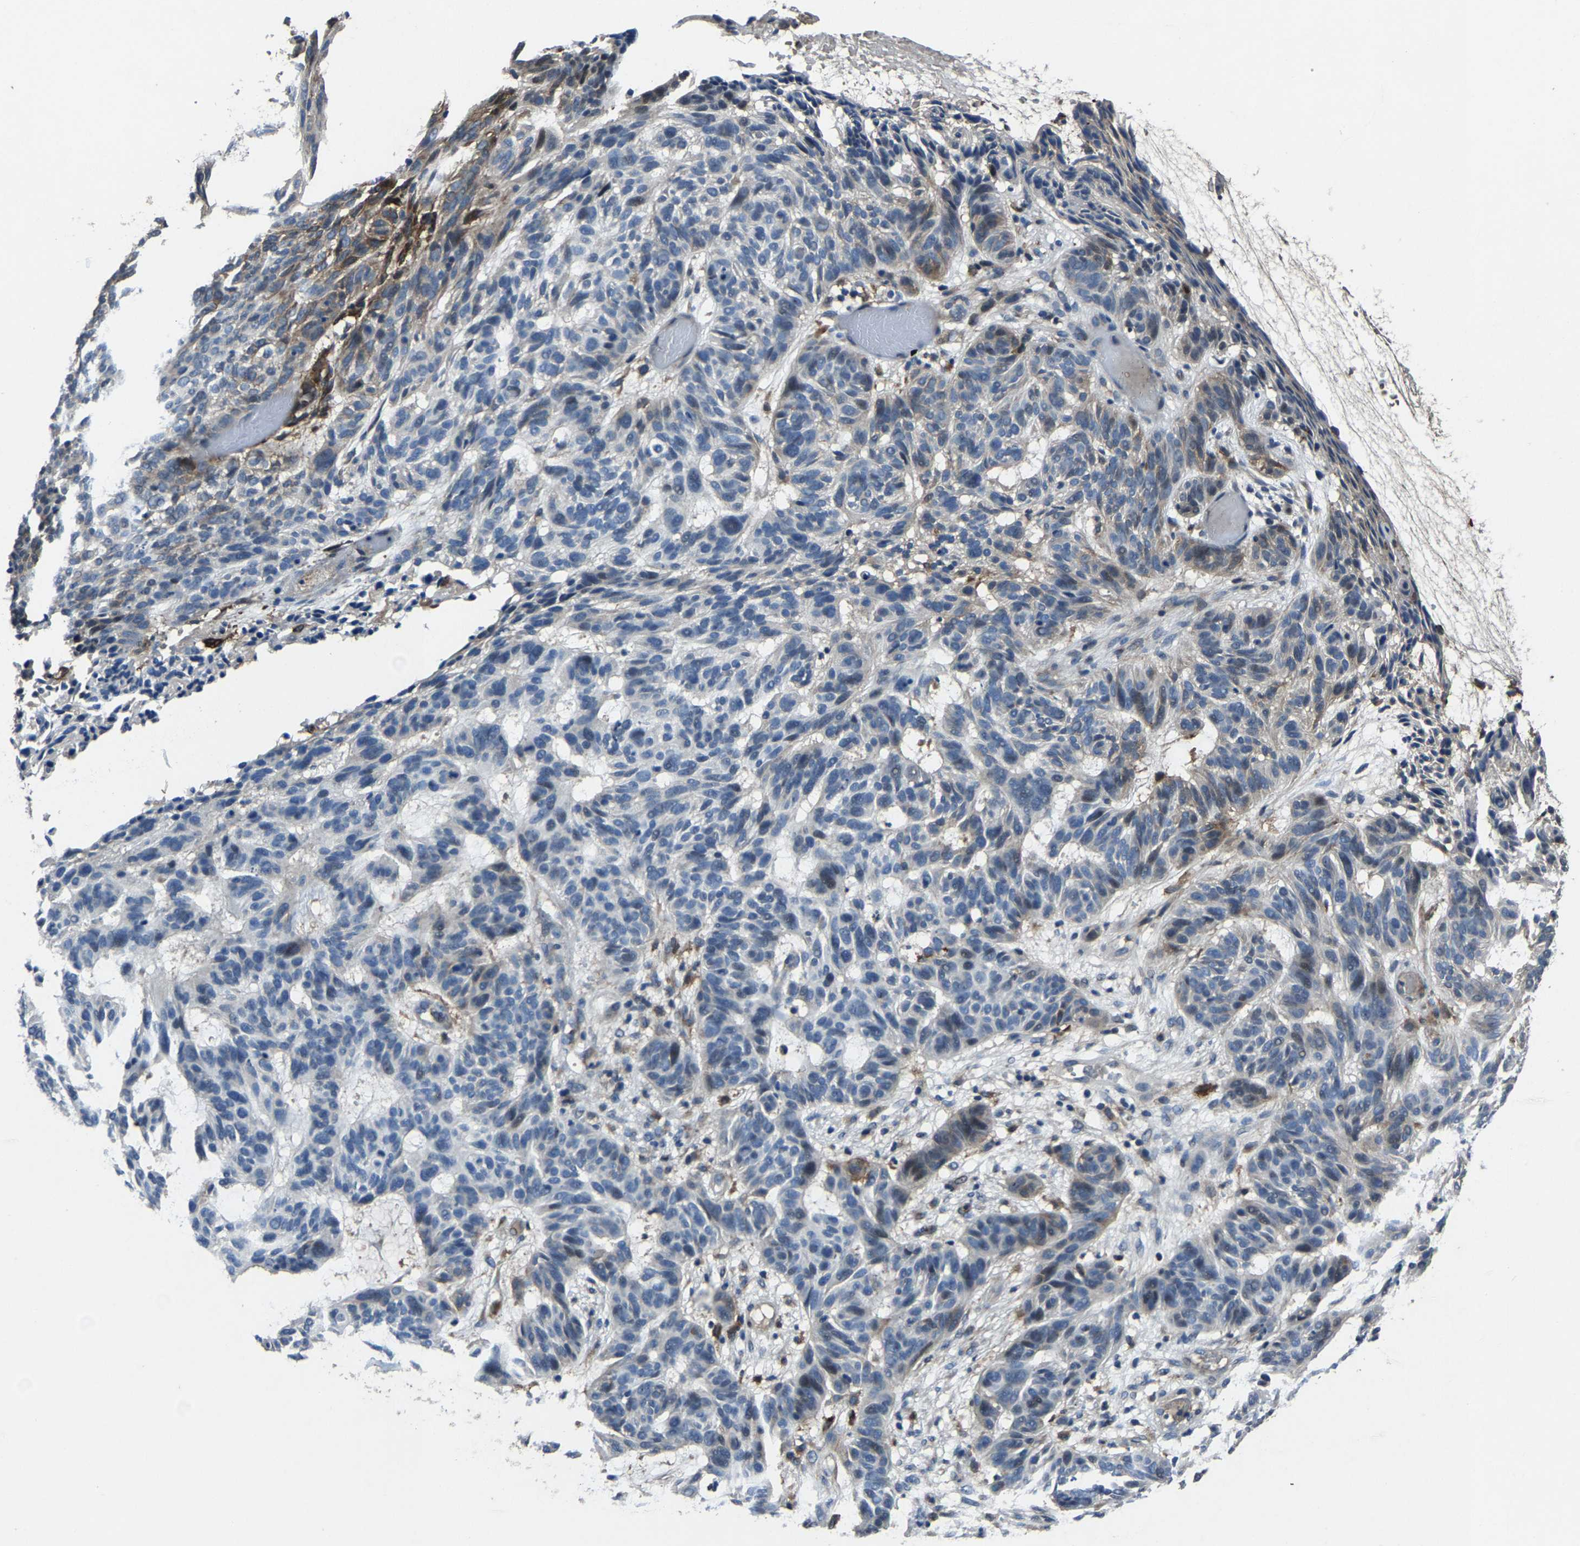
{"staining": {"intensity": "negative", "quantity": "none", "location": "none"}, "tissue": "skin cancer", "cell_type": "Tumor cells", "image_type": "cancer", "snomed": [{"axis": "morphology", "description": "Basal cell carcinoma"}, {"axis": "topography", "description": "Skin"}], "caption": "There is no significant positivity in tumor cells of basal cell carcinoma (skin). Brightfield microscopy of immunohistochemistry stained with DAB (3,3'-diaminobenzidine) (brown) and hematoxylin (blue), captured at high magnification.", "gene": "PCNX2", "patient": {"sex": "male", "age": 85}}